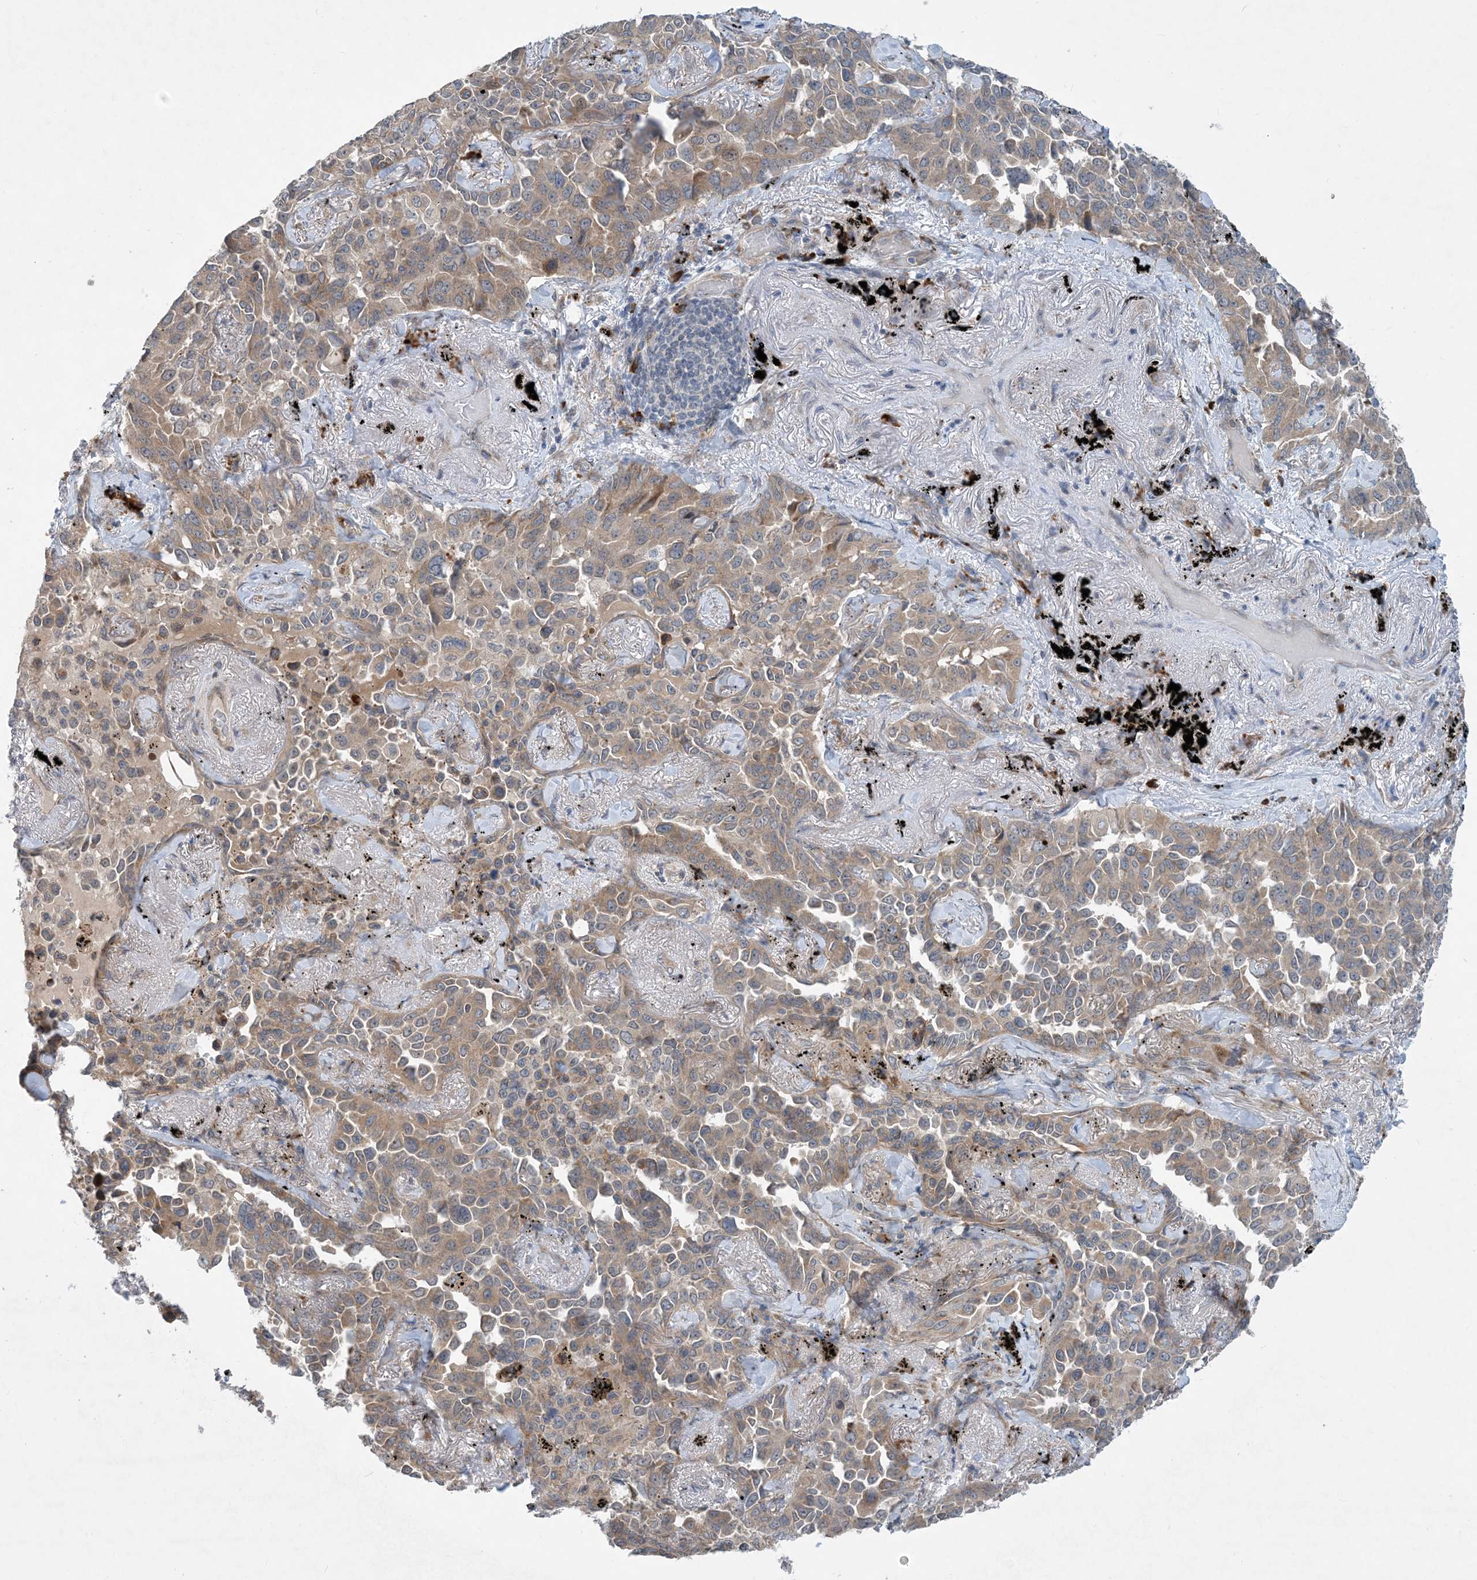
{"staining": {"intensity": "weak", "quantity": ">75%", "location": "cytoplasmic/membranous"}, "tissue": "lung cancer", "cell_type": "Tumor cells", "image_type": "cancer", "snomed": [{"axis": "morphology", "description": "Adenocarcinoma, NOS"}, {"axis": "topography", "description": "Lung"}], "caption": "A brown stain shows weak cytoplasmic/membranous expression of a protein in human lung cancer tumor cells.", "gene": "PHOSPHO2", "patient": {"sex": "female", "age": 67}}